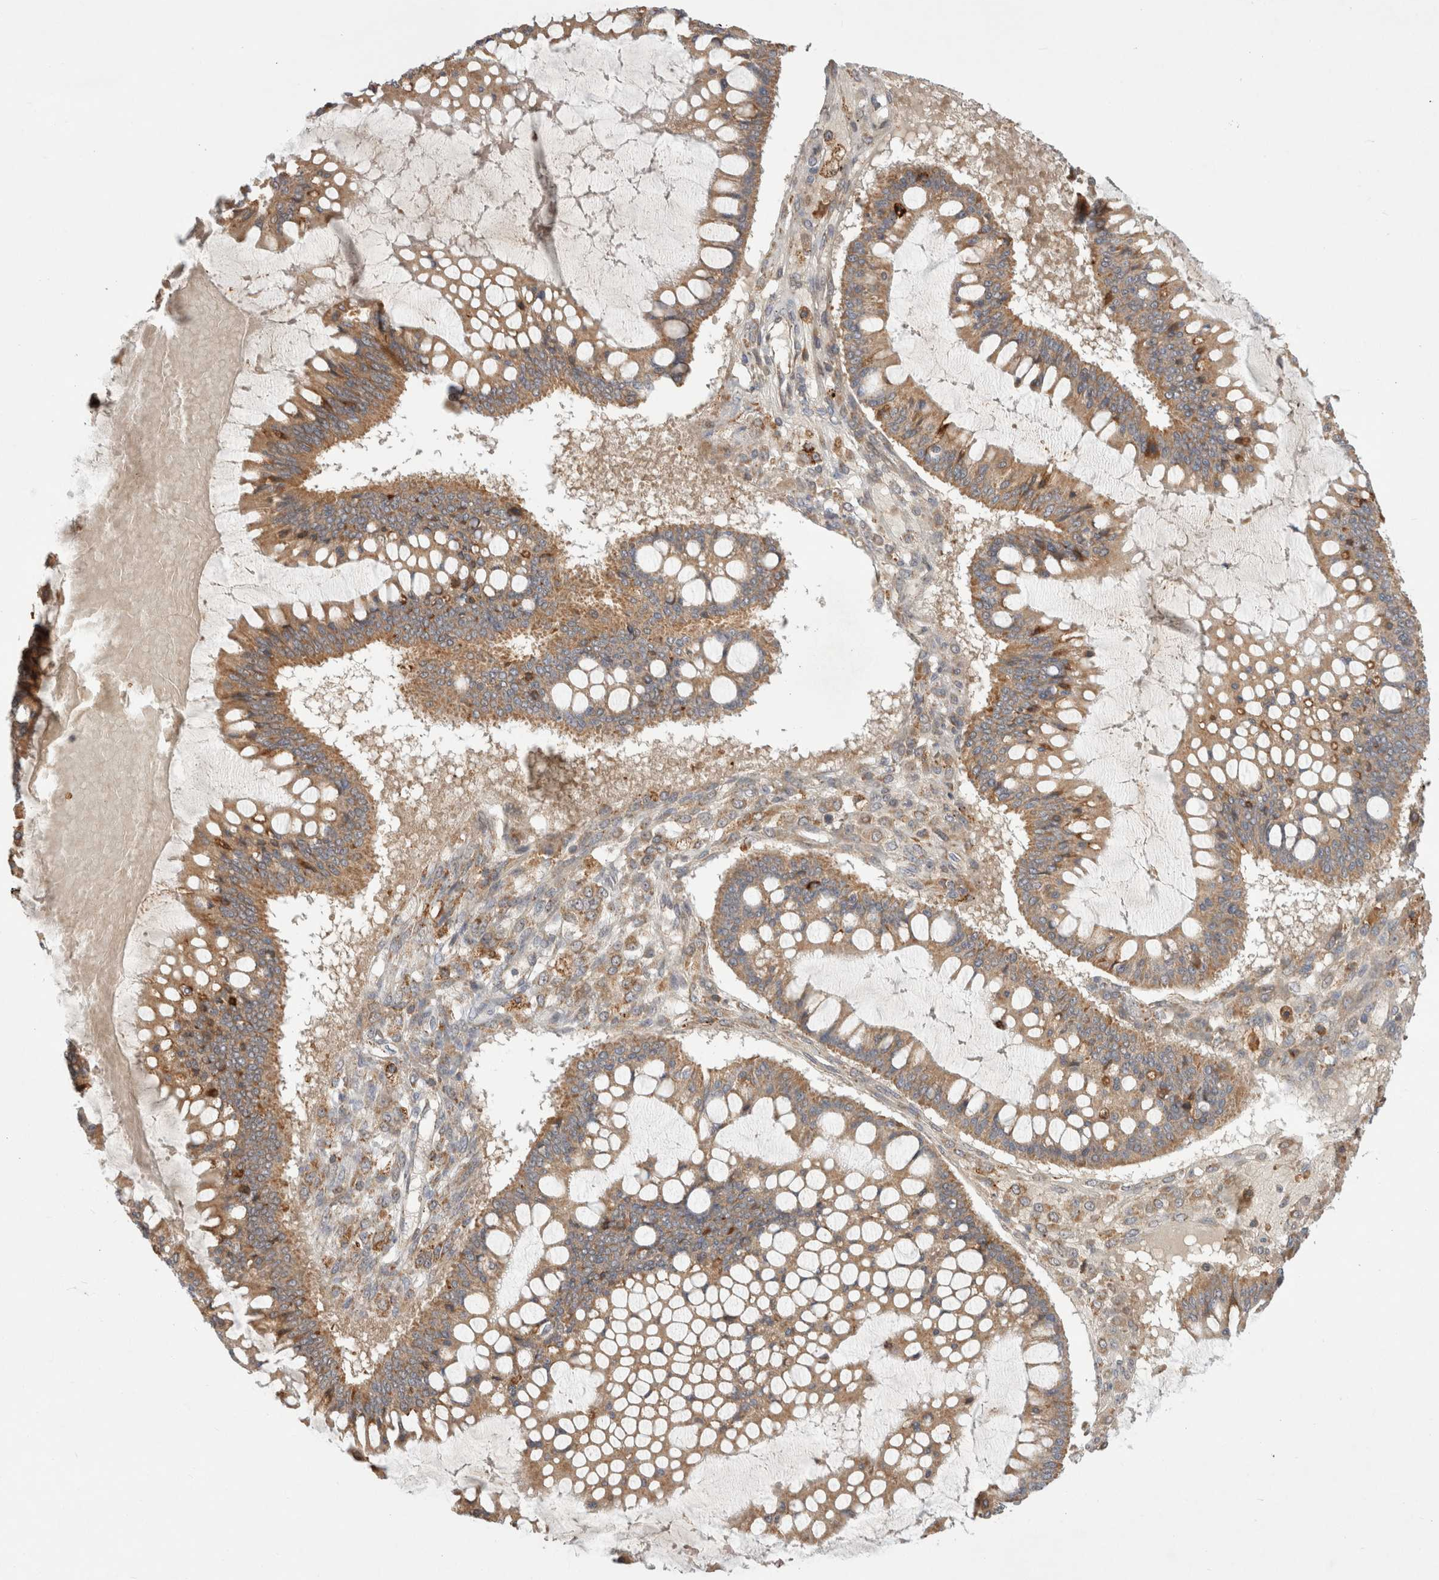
{"staining": {"intensity": "moderate", "quantity": ">75%", "location": "cytoplasmic/membranous"}, "tissue": "ovarian cancer", "cell_type": "Tumor cells", "image_type": "cancer", "snomed": [{"axis": "morphology", "description": "Cystadenocarcinoma, mucinous, NOS"}, {"axis": "topography", "description": "Ovary"}], "caption": "Immunohistochemistry (DAB) staining of human ovarian mucinous cystadenocarcinoma reveals moderate cytoplasmic/membranous protein expression in approximately >75% of tumor cells.", "gene": "HROB", "patient": {"sex": "female", "age": 73}}